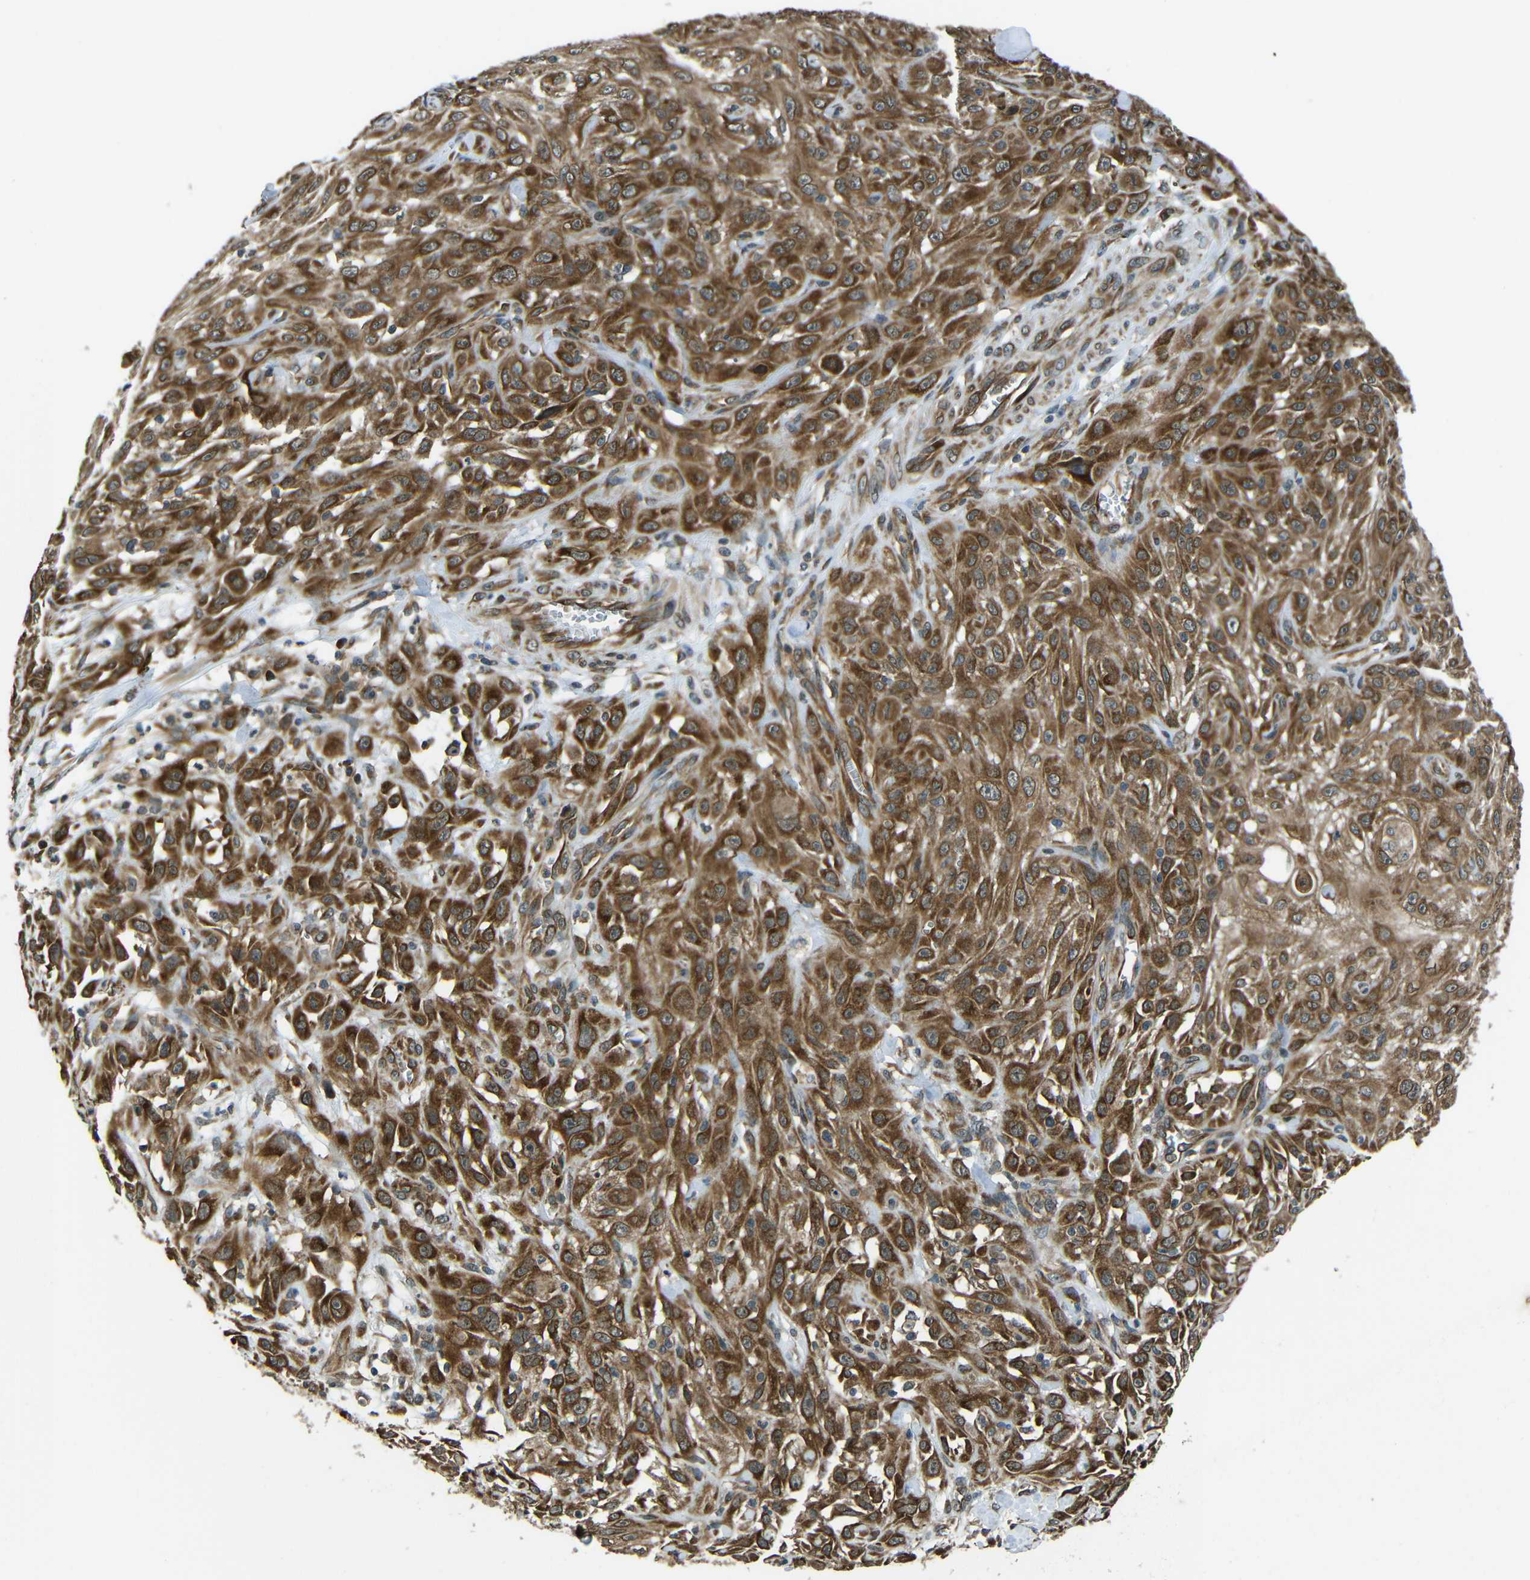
{"staining": {"intensity": "strong", "quantity": ">75%", "location": "cytoplasmic/membranous"}, "tissue": "skin cancer", "cell_type": "Tumor cells", "image_type": "cancer", "snomed": [{"axis": "morphology", "description": "Squamous cell carcinoma, NOS"}, {"axis": "topography", "description": "Skin"}], "caption": "Immunohistochemistry photomicrograph of neoplastic tissue: human squamous cell carcinoma (skin) stained using IHC displays high levels of strong protein expression localized specifically in the cytoplasmic/membranous of tumor cells, appearing as a cytoplasmic/membranous brown color.", "gene": "VAPB", "patient": {"sex": "male", "age": 75}}